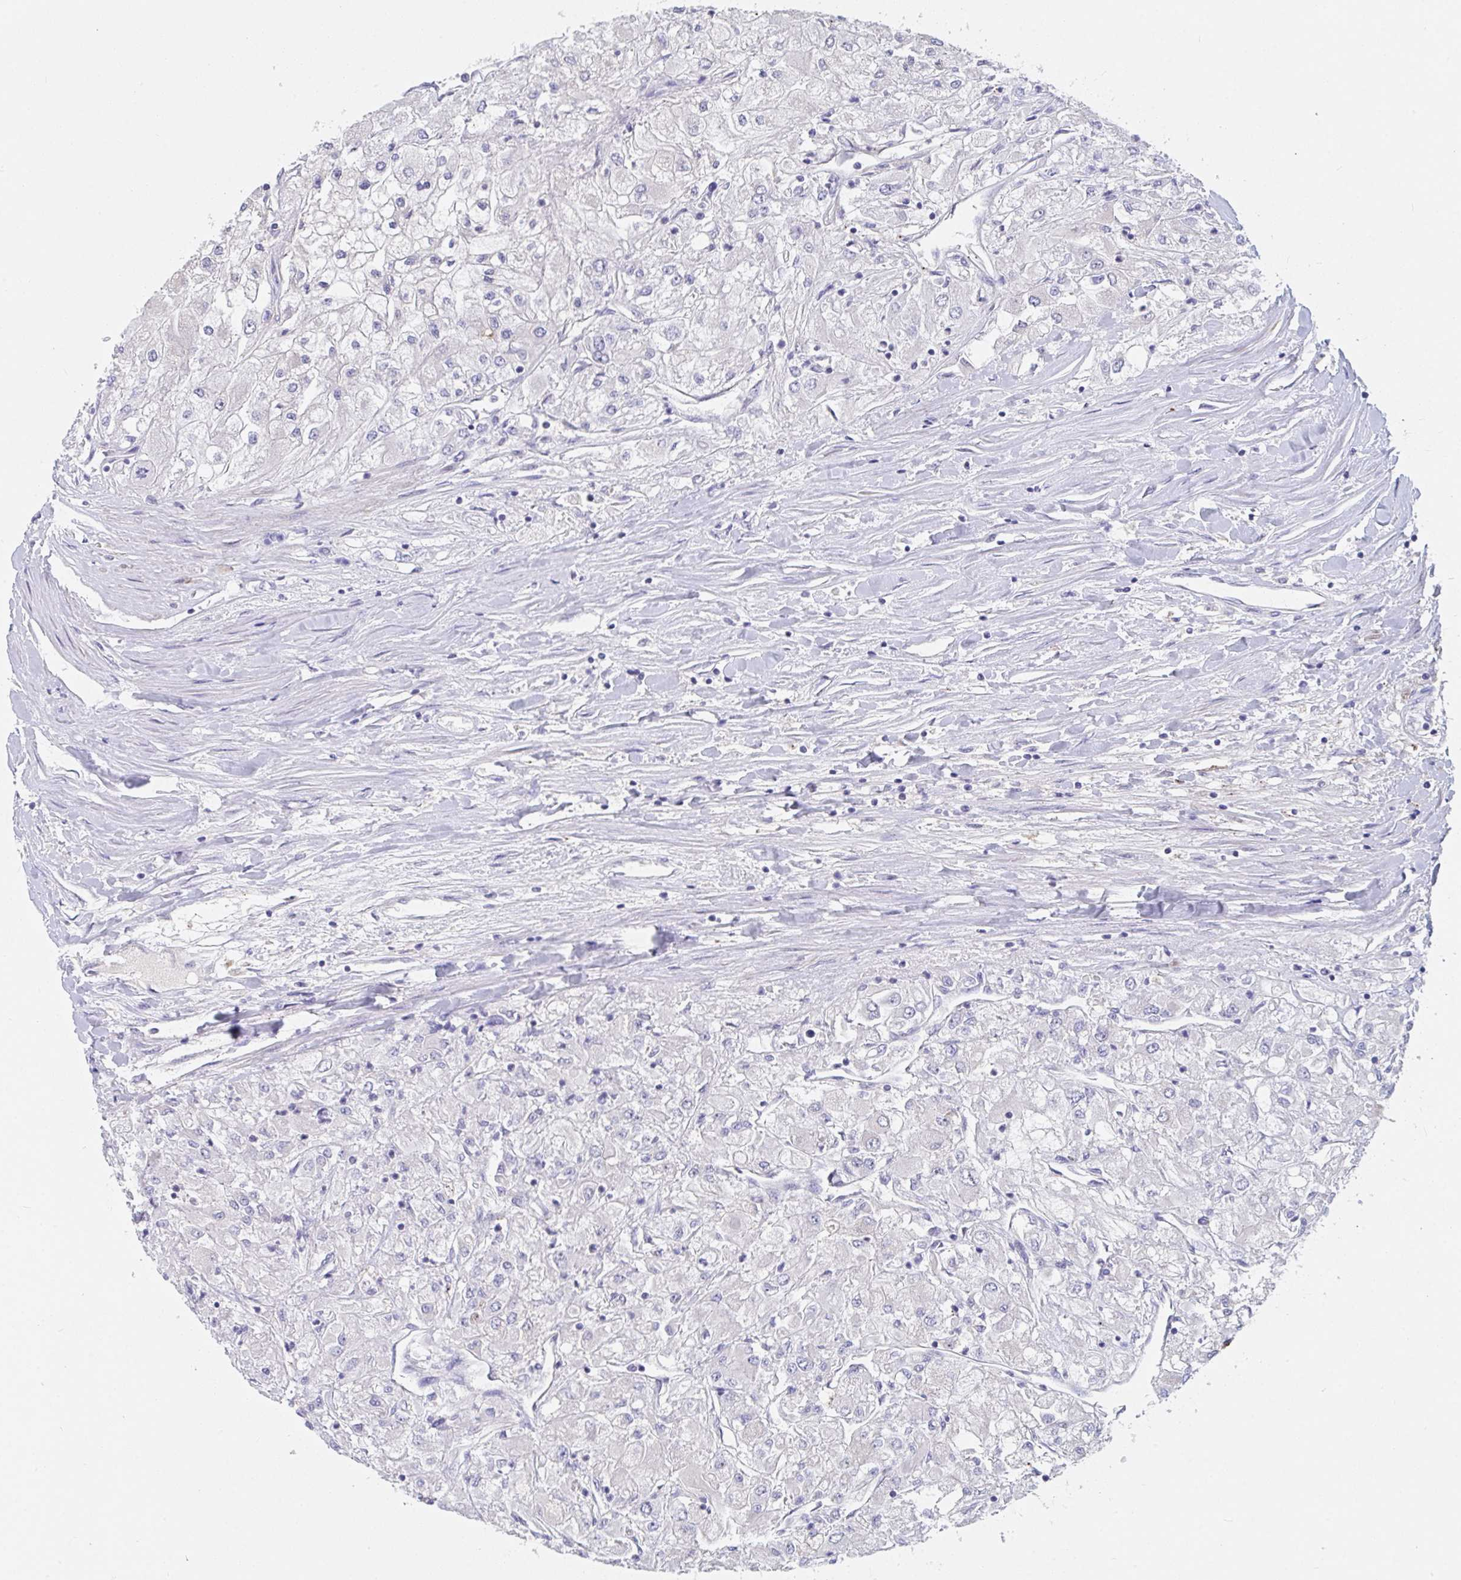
{"staining": {"intensity": "negative", "quantity": "none", "location": "none"}, "tissue": "renal cancer", "cell_type": "Tumor cells", "image_type": "cancer", "snomed": [{"axis": "morphology", "description": "Adenocarcinoma, NOS"}, {"axis": "topography", "description": "Kidney"}], "caption": "Histopathology image shows no significant protein expression in tumor cells of renal cancer (adenocarcinoma).", "gene": "ZNF561", "patient": {"sex": "male", "age": 80}}